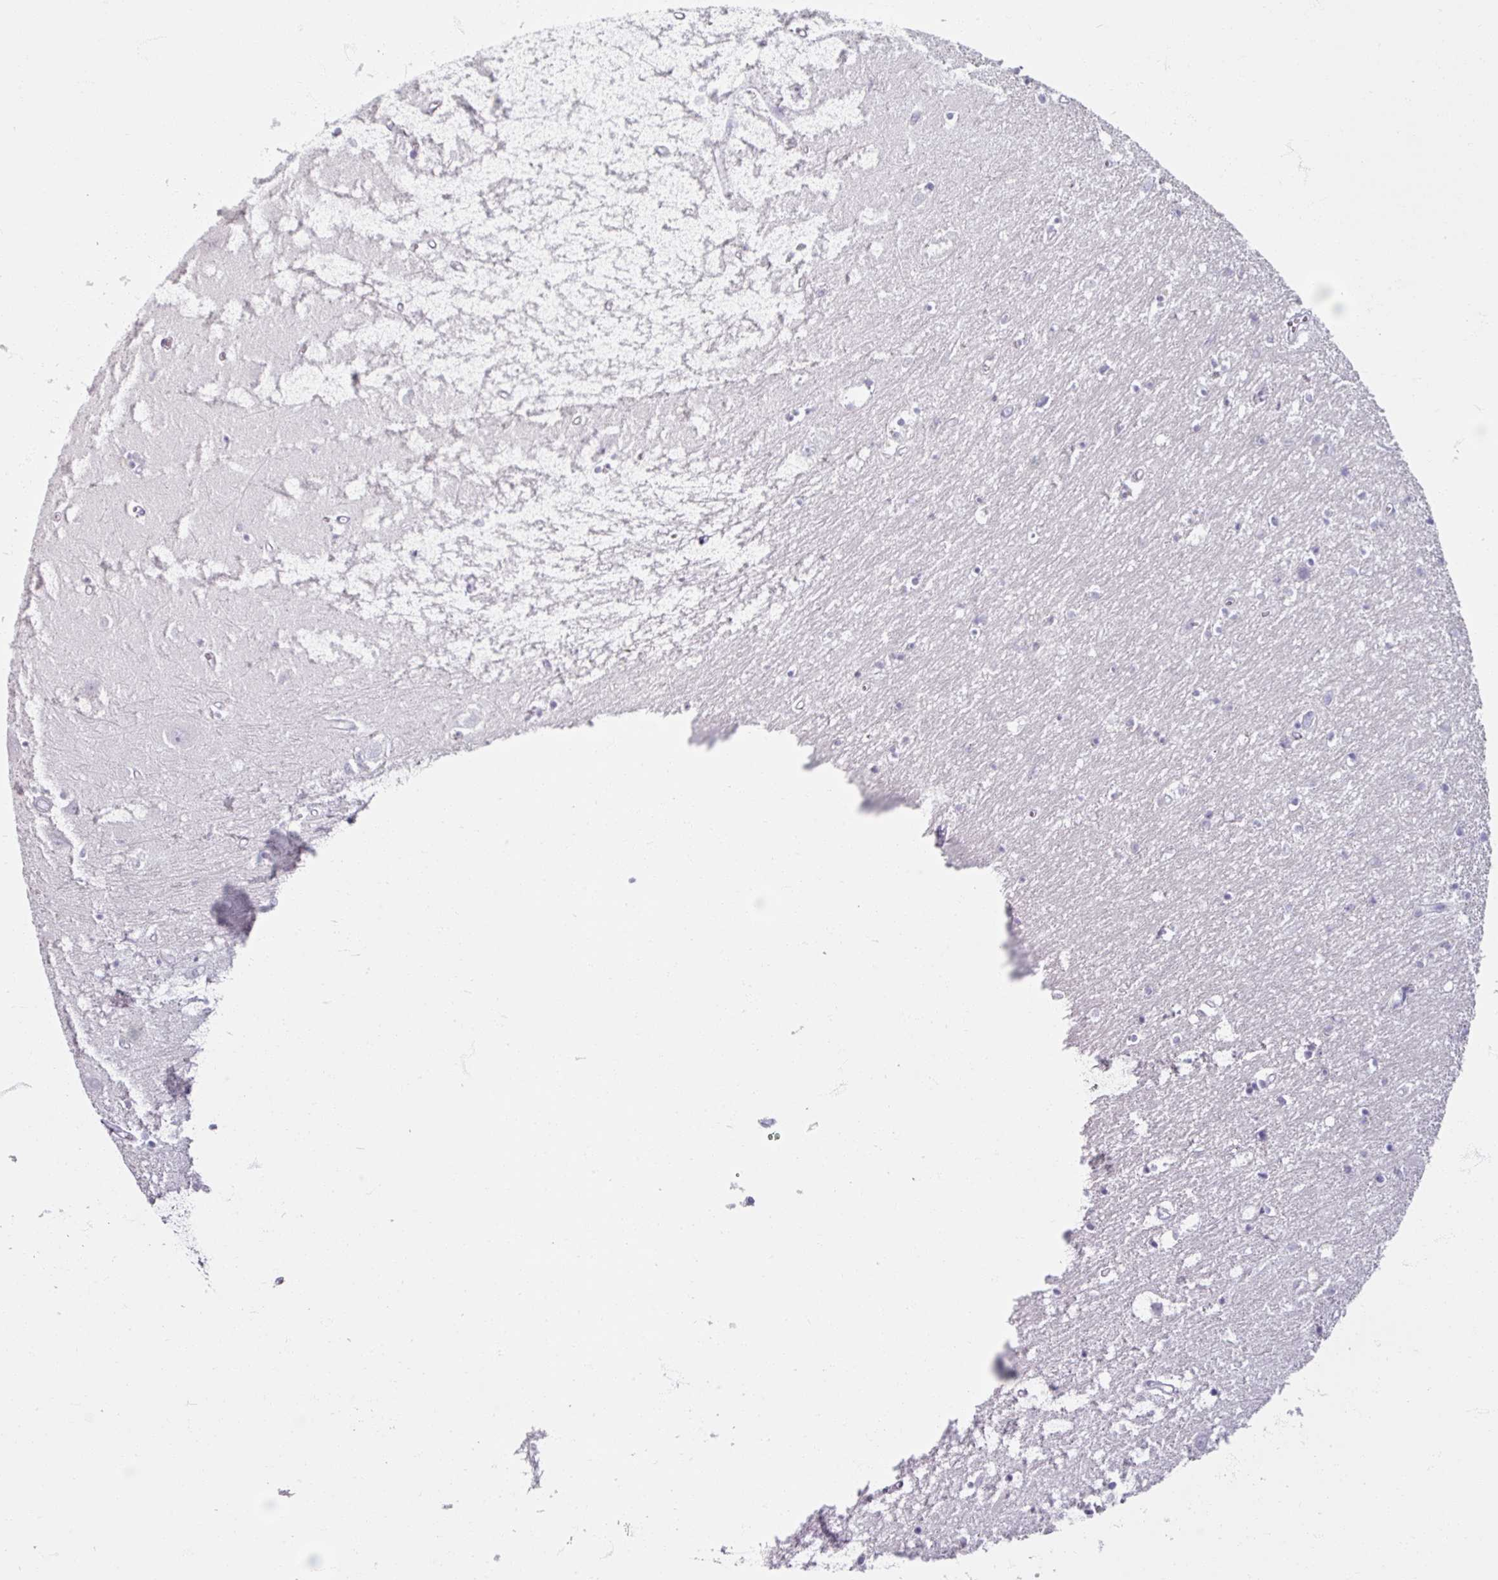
{"staining": {"intensity": "negative", "quantity": "none", "location": "none"}, "tissue": "hippocampus", "cell_type": "Glial cells", "image_type": "normal", "snomed": [{"axis": "morphology", "description": "Normal tissue, NOS"}, {"axis": "topography", "description": "Hippocampus"}], "caption": "Immunohistochemical staining of normal hippocampus reveals no significant positivity in glial cells.", "gene": "TG", "patient": {"sex": "female", "age": 64}}